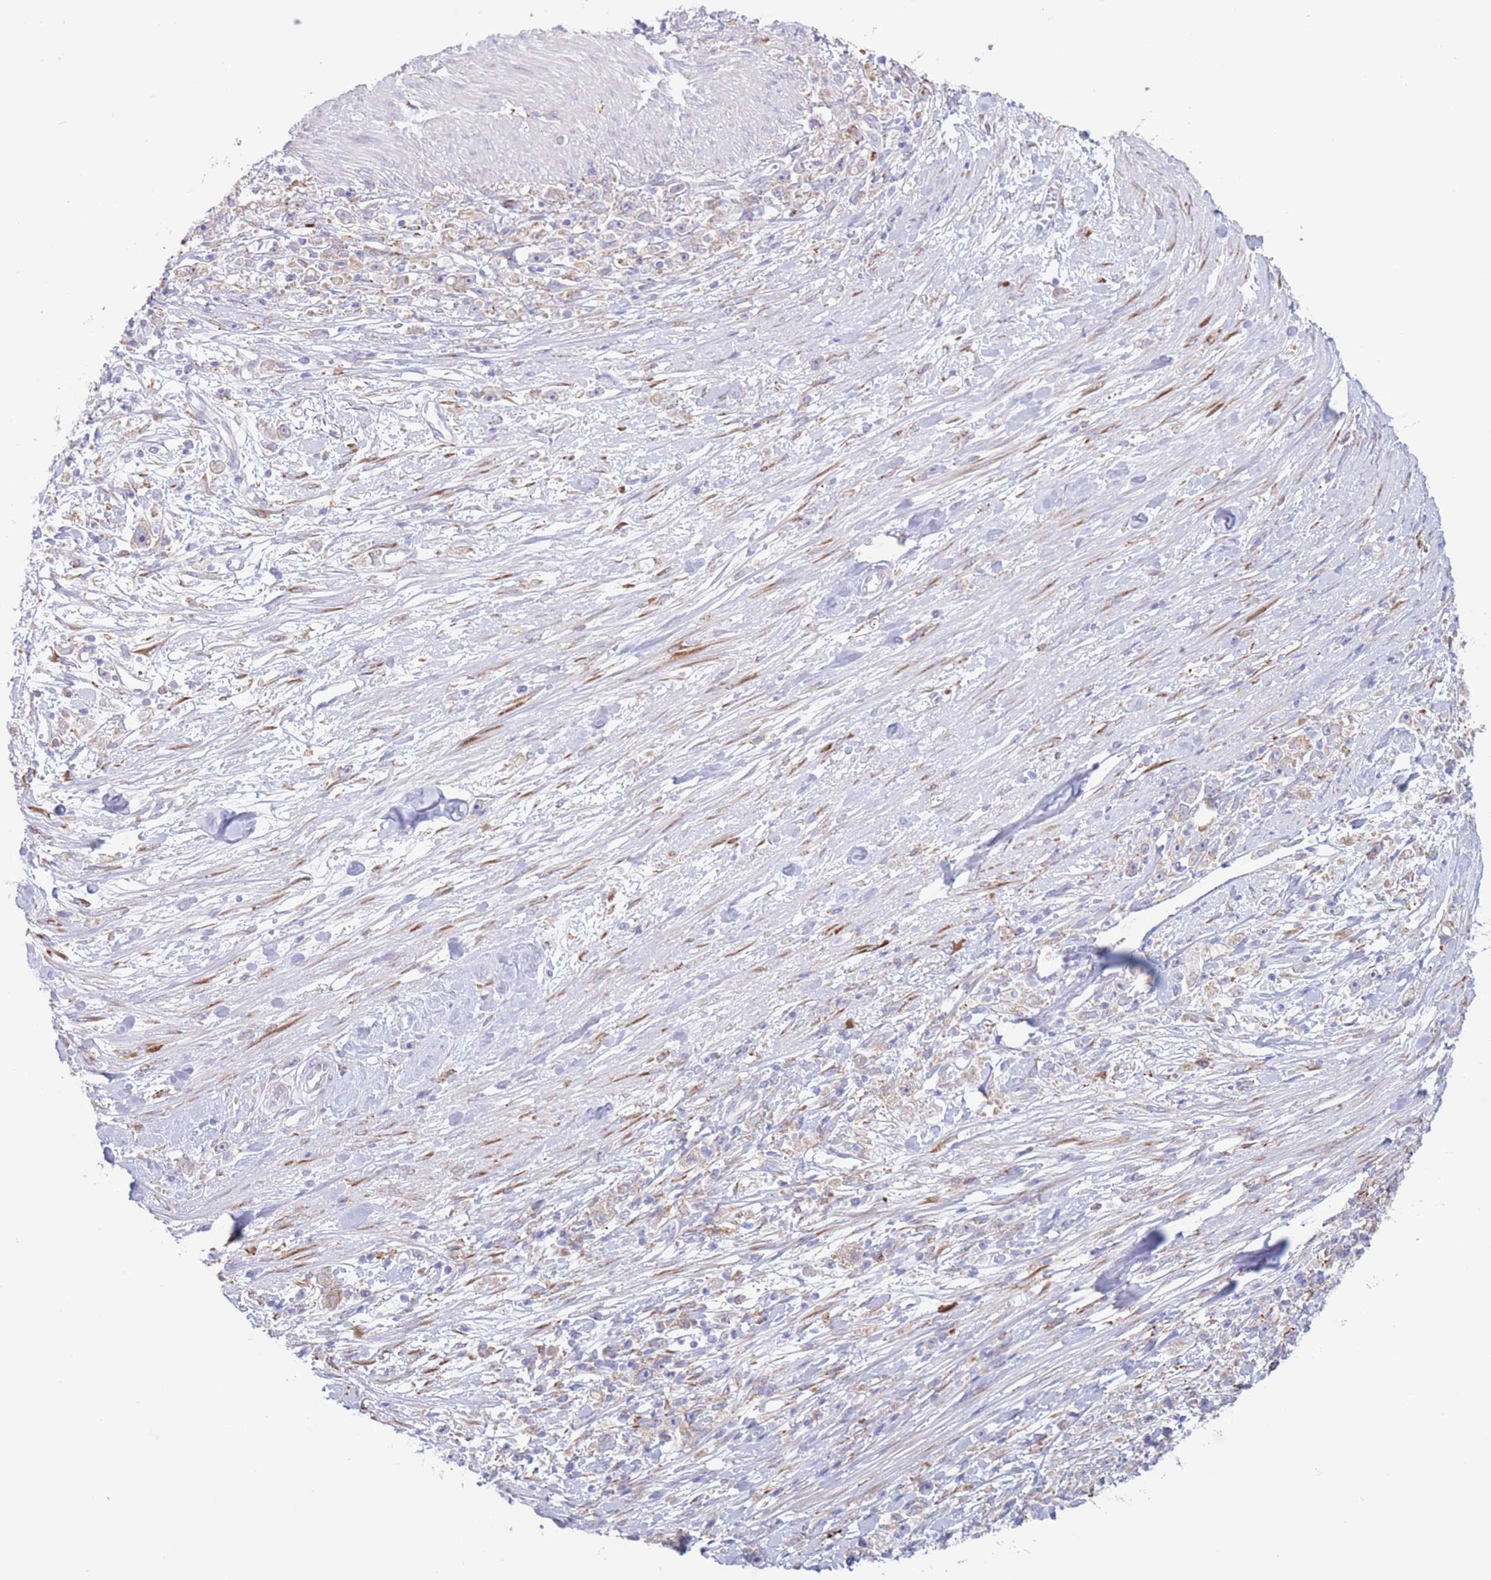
{"staining": {"intensity": "negative", "quantity": "none", "location": "none"}, "tissue": "stomach cancer", "cell_type": "Tumor cells", "image_type": "cancer", "snomed": [{"axis": "morphology", "description": "Adenocarcinoma, NOS"}, {"axis": "topography", "description": "Stomach"}], "caption": "This is a micrograph of immunohistochemistry staining of stomach cancer, which shows no expression in tumor cells.", "gene": "MYDGF", "patient": {"sex": "female", "age": 59}}